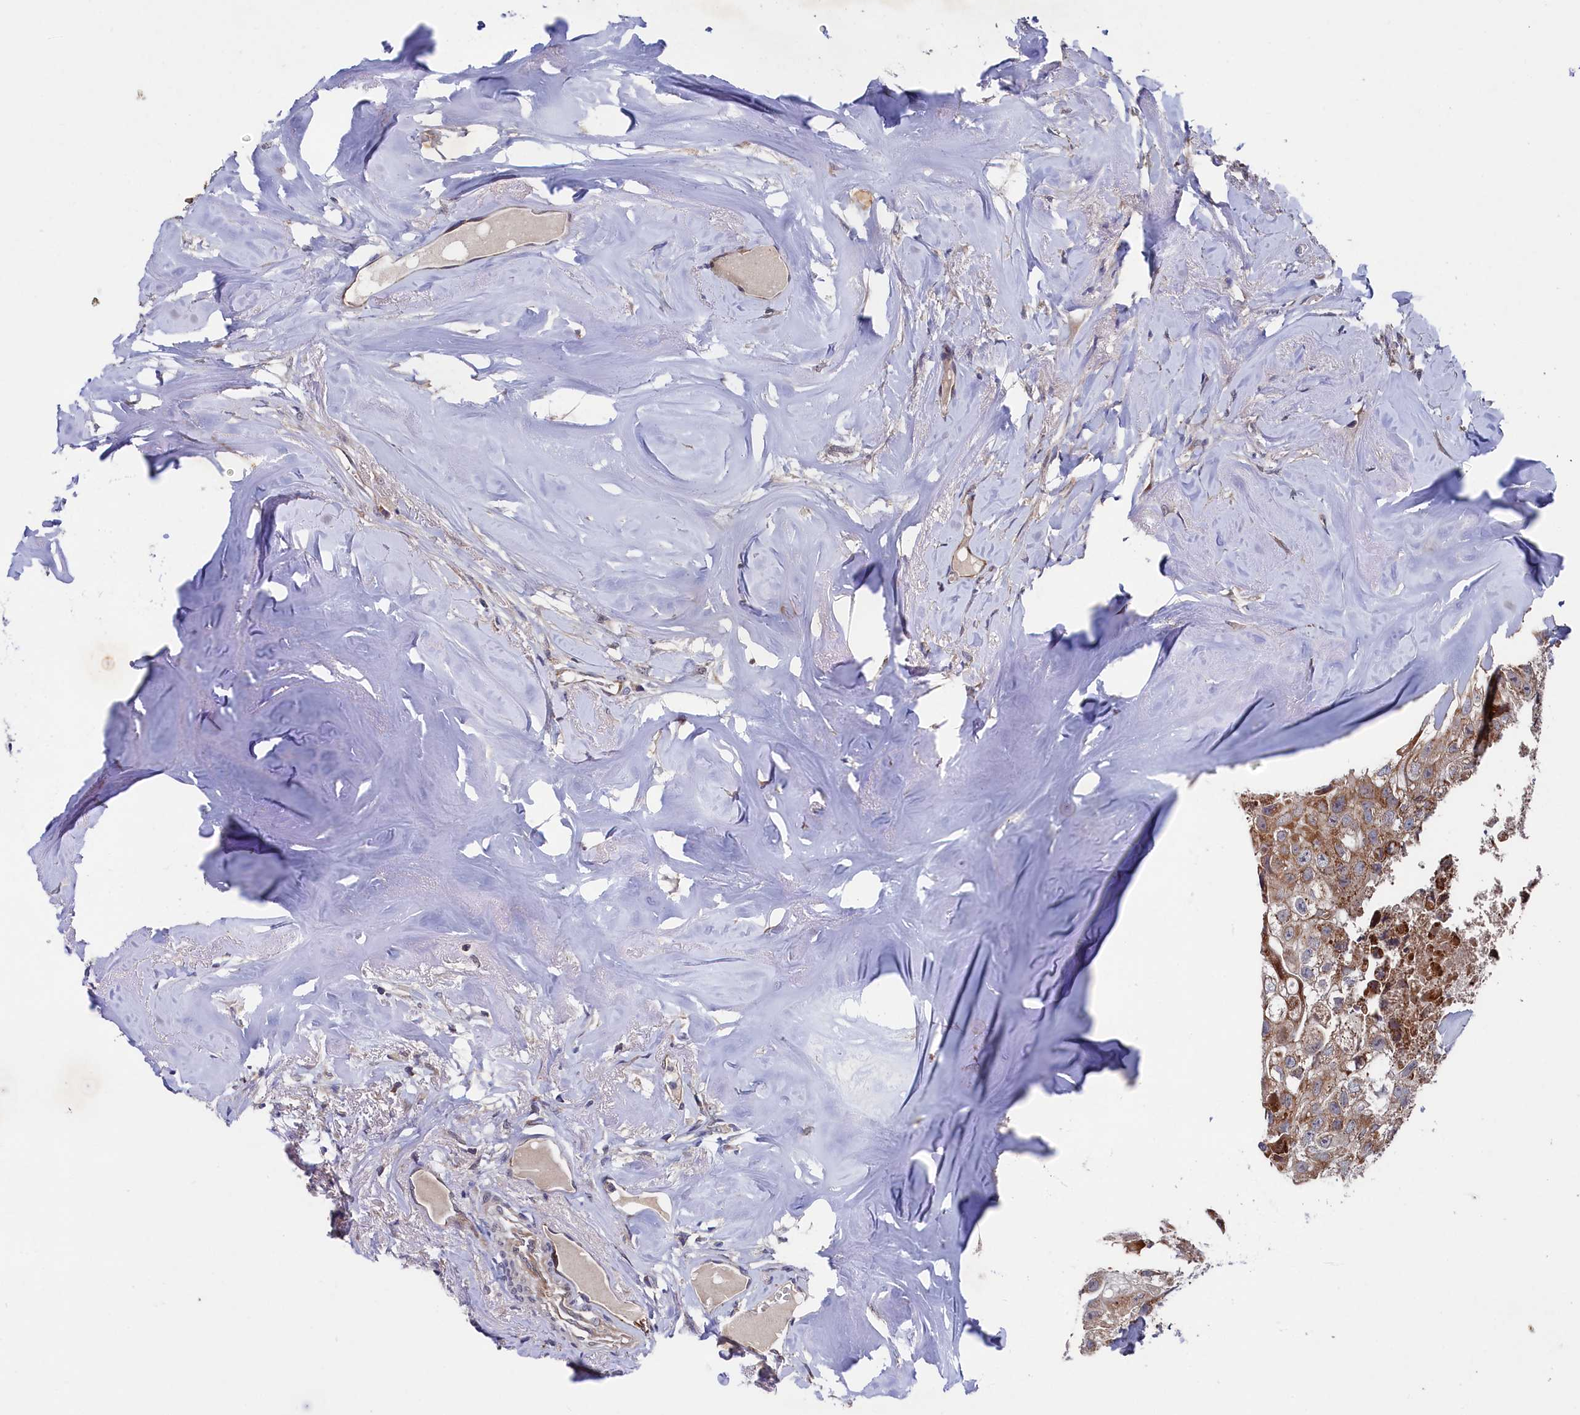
{"staining": {"intensity": "moderate", "quantity": ">75%", "location": "cytoplasmic/membranous"}, "tissue": "head and neck cancer", "cell_type": "Tumor cells", "image_type": "cancer", "snomed": [{"axis": "morphology", "description": "Adenocarcinoma, NOS"}, {"axis": "morphology", "description": "Adenocarcinoma, metastatic, NOS"}, {"axis": "topography", "description": "Head-Neck"}], "caption": "Moderate cytoplasmic/membranous protein staining is identified in approximately >75% of tumor cells in head and neck adenocarcinoma.", "gene": "SUPV3L1", "patient": {"sex": "male", "age": 75}}